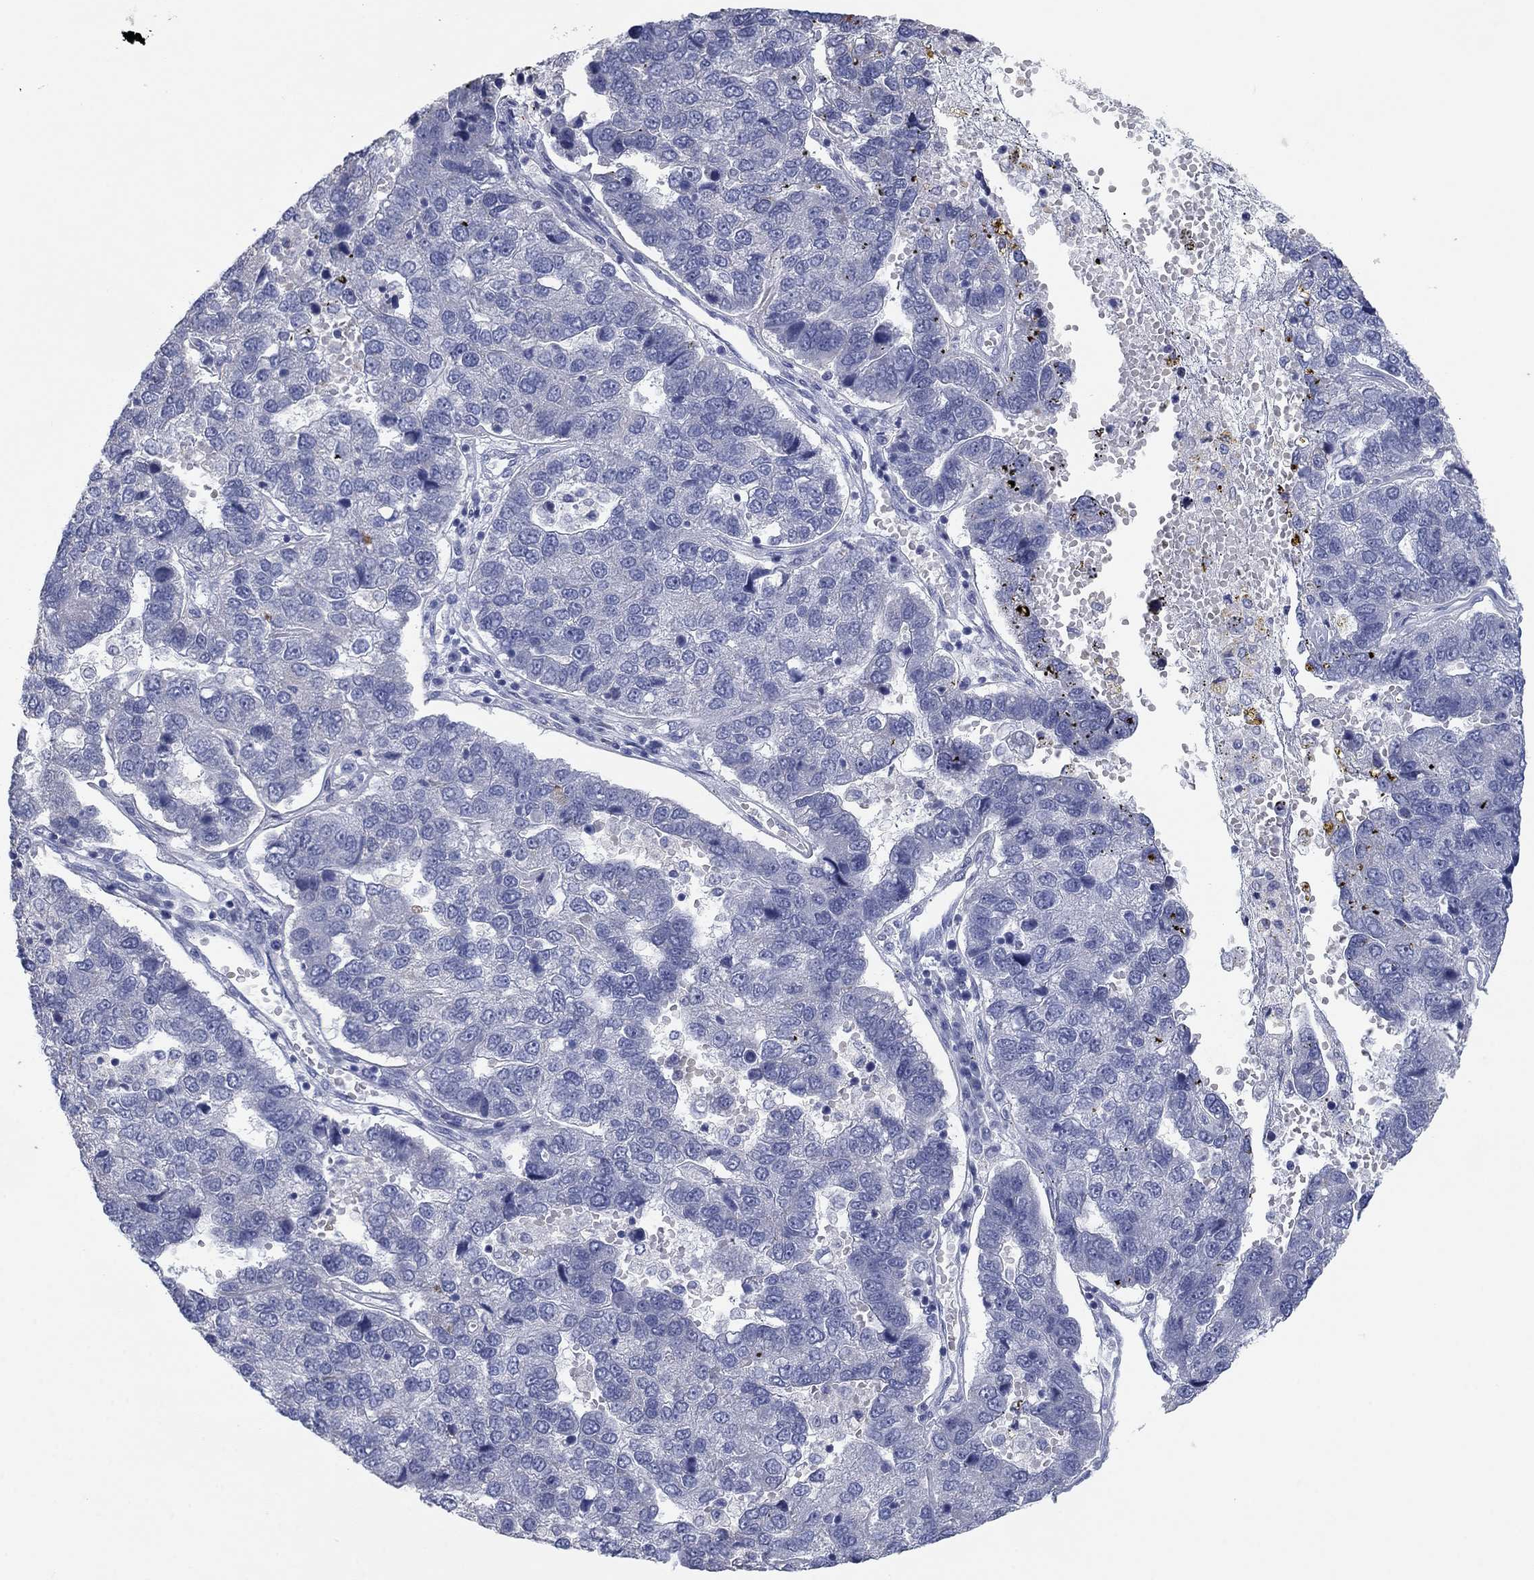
{"staining": {"intensity": "negative", "quantity": "none", "location": "none"}, "tissue": "pancreatic cancer", "cell_type": "Tumor cells", "image_type": "cancer", "snomed": [{"axis": "morphology", "description": "Adenocarcinoma, NOS"}, {"axis": "topography", "description": "Pancreas"}], "caption": "Immunohistochemistry (IHC) histopathology image of human pancreatic adenocarcinoma stained for a protein (brown), which demonstrates no staining in tumor cells. Brightfield microscopy of IHC stained with DAB (3,3'-diaminobenzidine) (brown) and hematoxylin (blue), captured at high magnification.", "gene": "APOC3", "patient": {"sex": "female", "age": 61}}